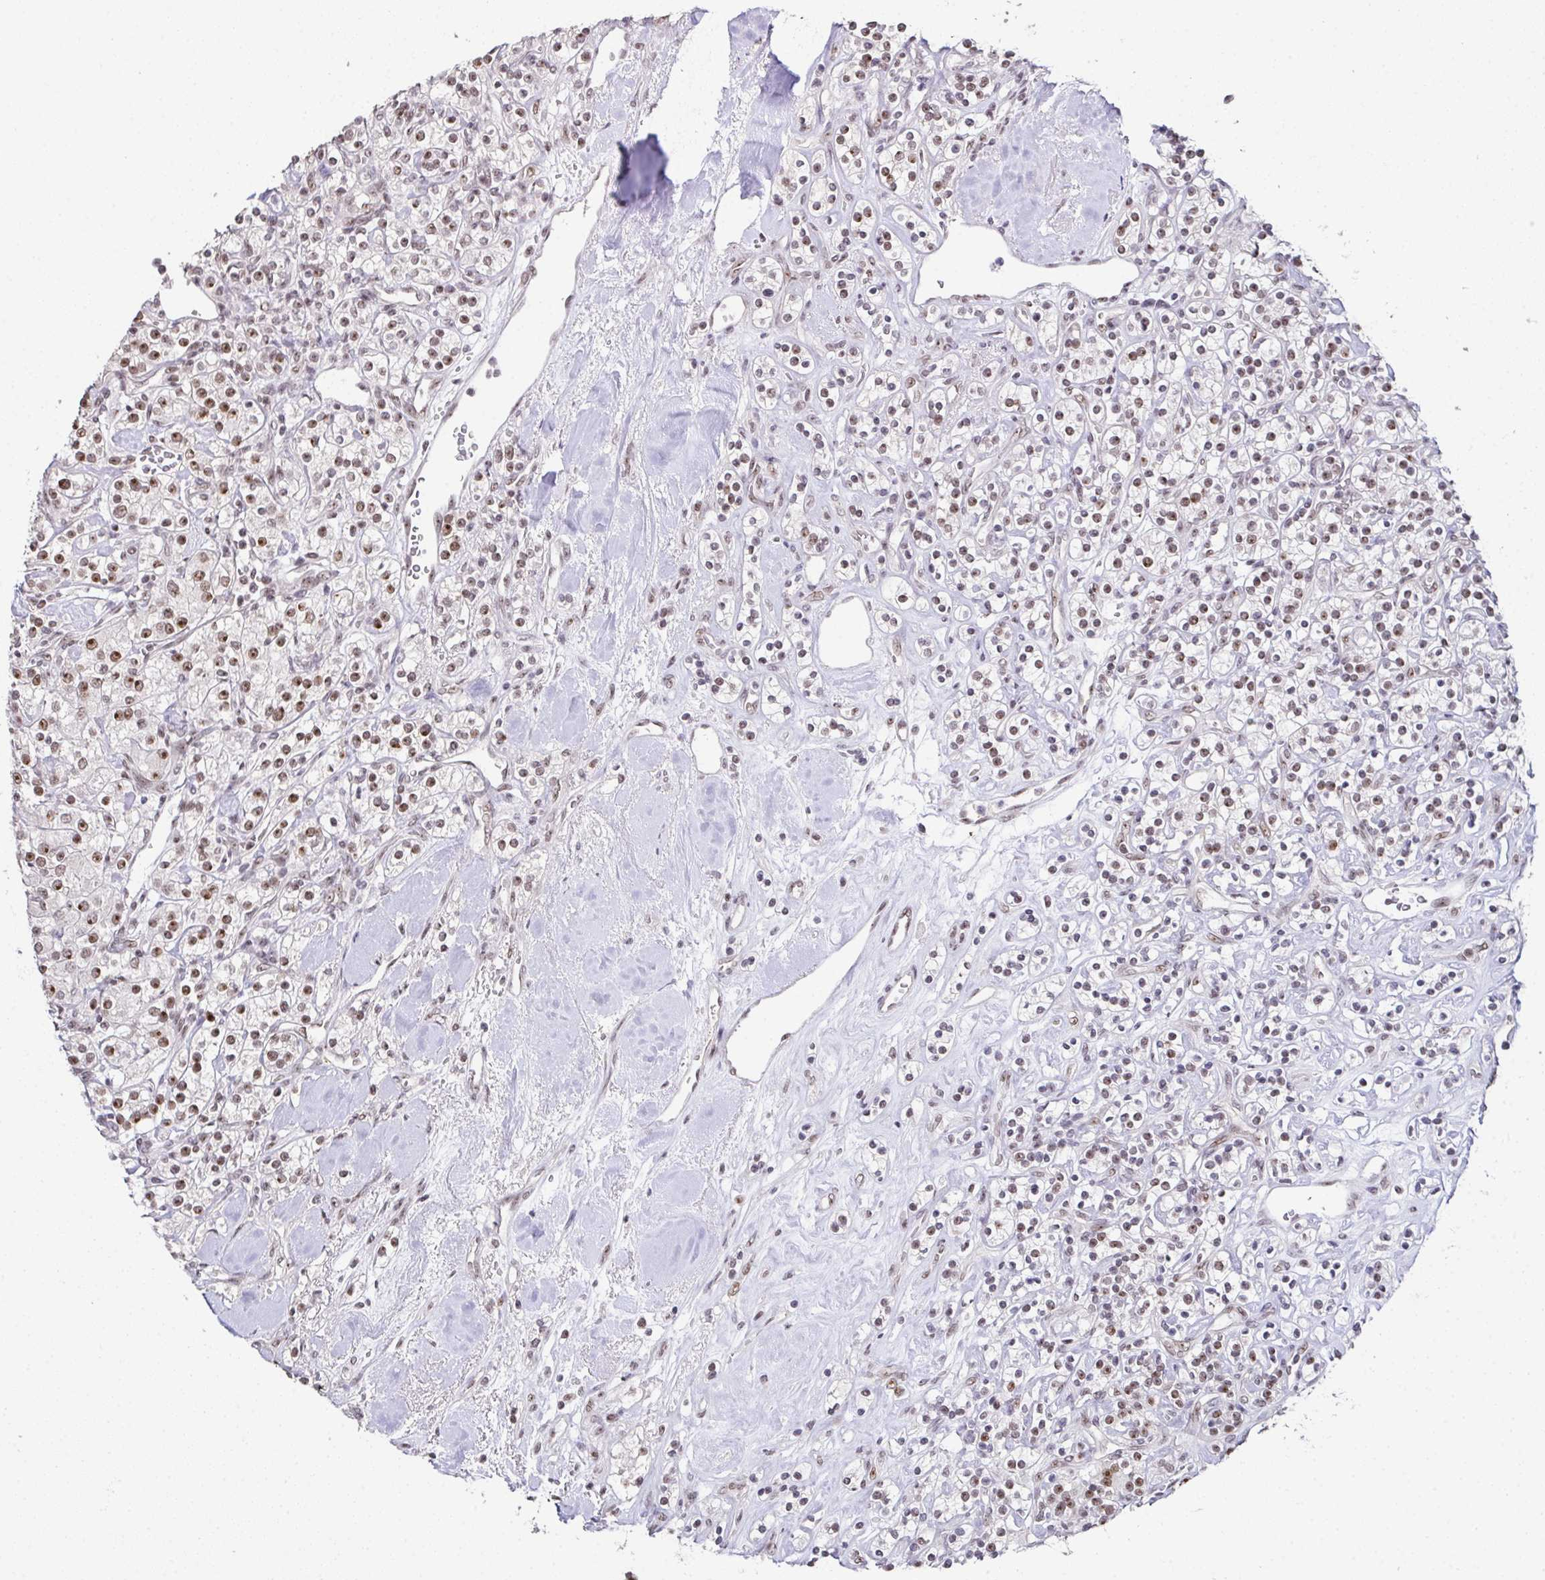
{"staining": {"intensity": "moderate", "quantity": ">75%", "location": "nuclear"}, "tissue": "renal cancer", "cell_type": "Tumor cells", "image_type": "cancer", "snomed": [{"axis": "morphology", "description": "Adenocarcinoma, NOS"}, {"axis": "topography", "description": "Kidney"}], "caption": "IHC image of renal cancer stained for a protein (brown), which exhibits medium levels of moderate nuclear expression in approximately >75% of tumor cells.", "gene": "ZNF800", "patient": {"sex": "male", "age": 77}}